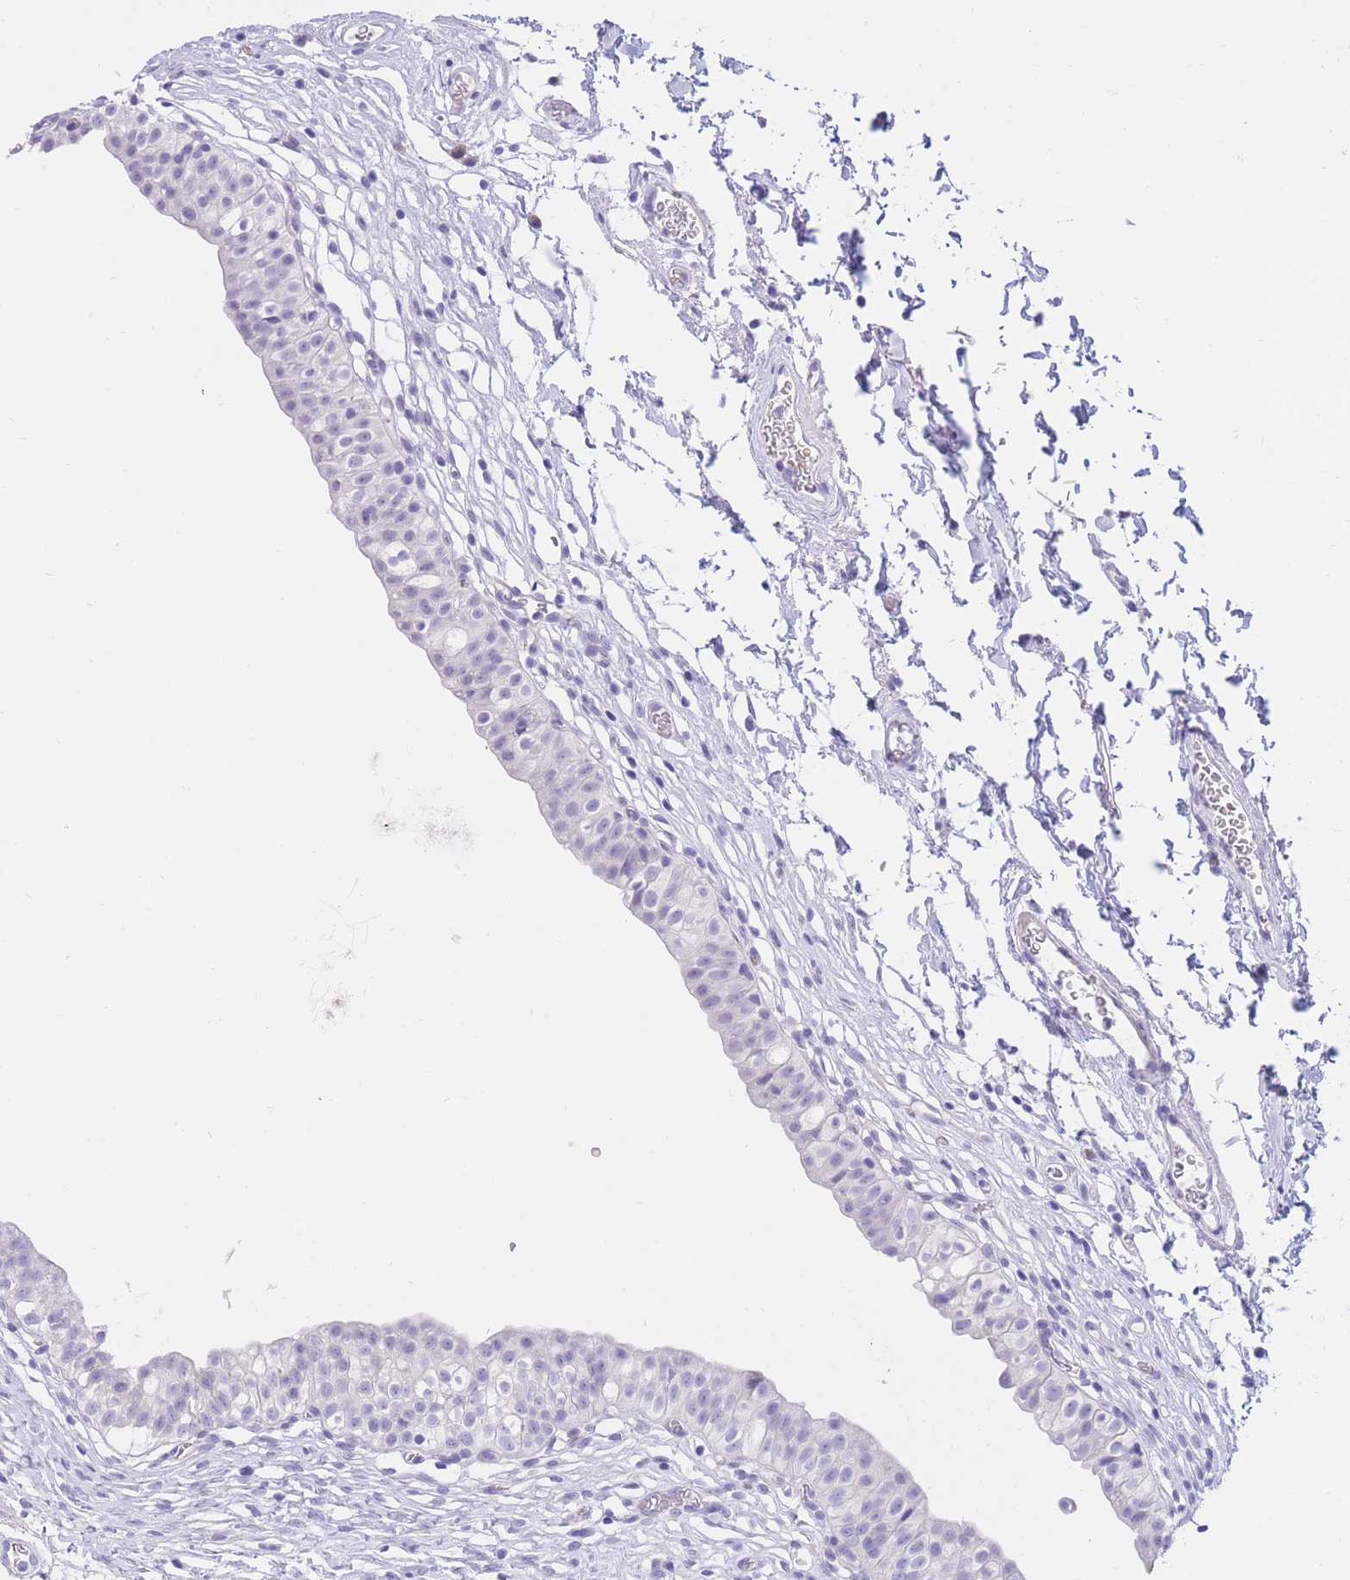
{"staining": {"intensity": "negative", "quantity": "none", "location": "none"}, "tissue": "urinary bladder", "cell_type": "Urothelial cells", "image_type": "normal", "snomed": [{"axis": "morphology", "description": "Normal tissue, NOS"}, {"axis": "topography", "description": "Urinary bladder"}, {"axis": "topography", "description": "Peripheral nerve tissue"}], "caption": "A photomicrograph of urinary bladder stained for a protein shows no brown staining in urothelial cells.", "gene": "SSUH2", "patient": {"sex": "male", "age": 55}}